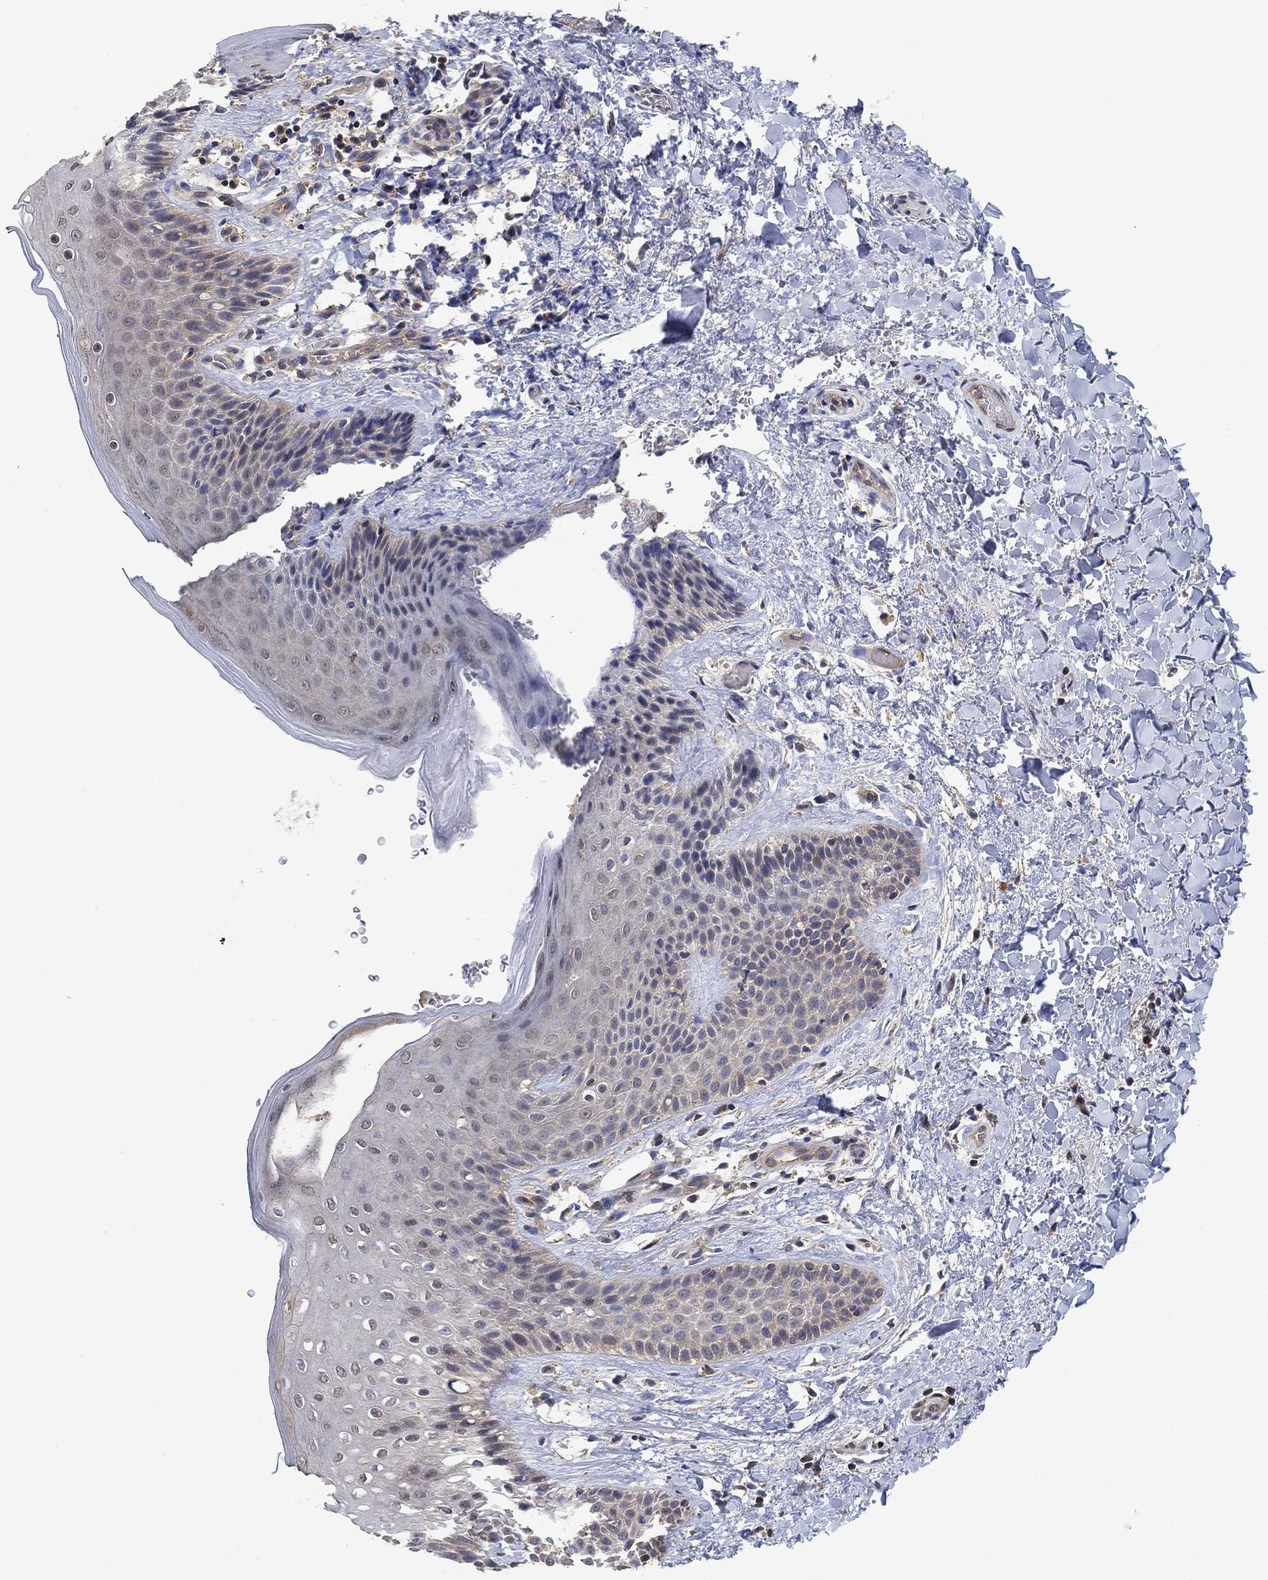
{"staining": {"intensity": "negative", "quantity": "none", "location": "none"}, "tissue": "skin", "cell_type": "Epidermal cells", "image_type": "normal", "snomed": [{"axis": "morphology", "description": "Normal tissue, NOS"}, {"axis": "topography", "description": "Anal"}], "caption": "Protein analysis of unremarkable skin displays no significant expression in epidermal cells.", "gene": "CCDC43", "patient": {"sex": "male", "age": 36}}